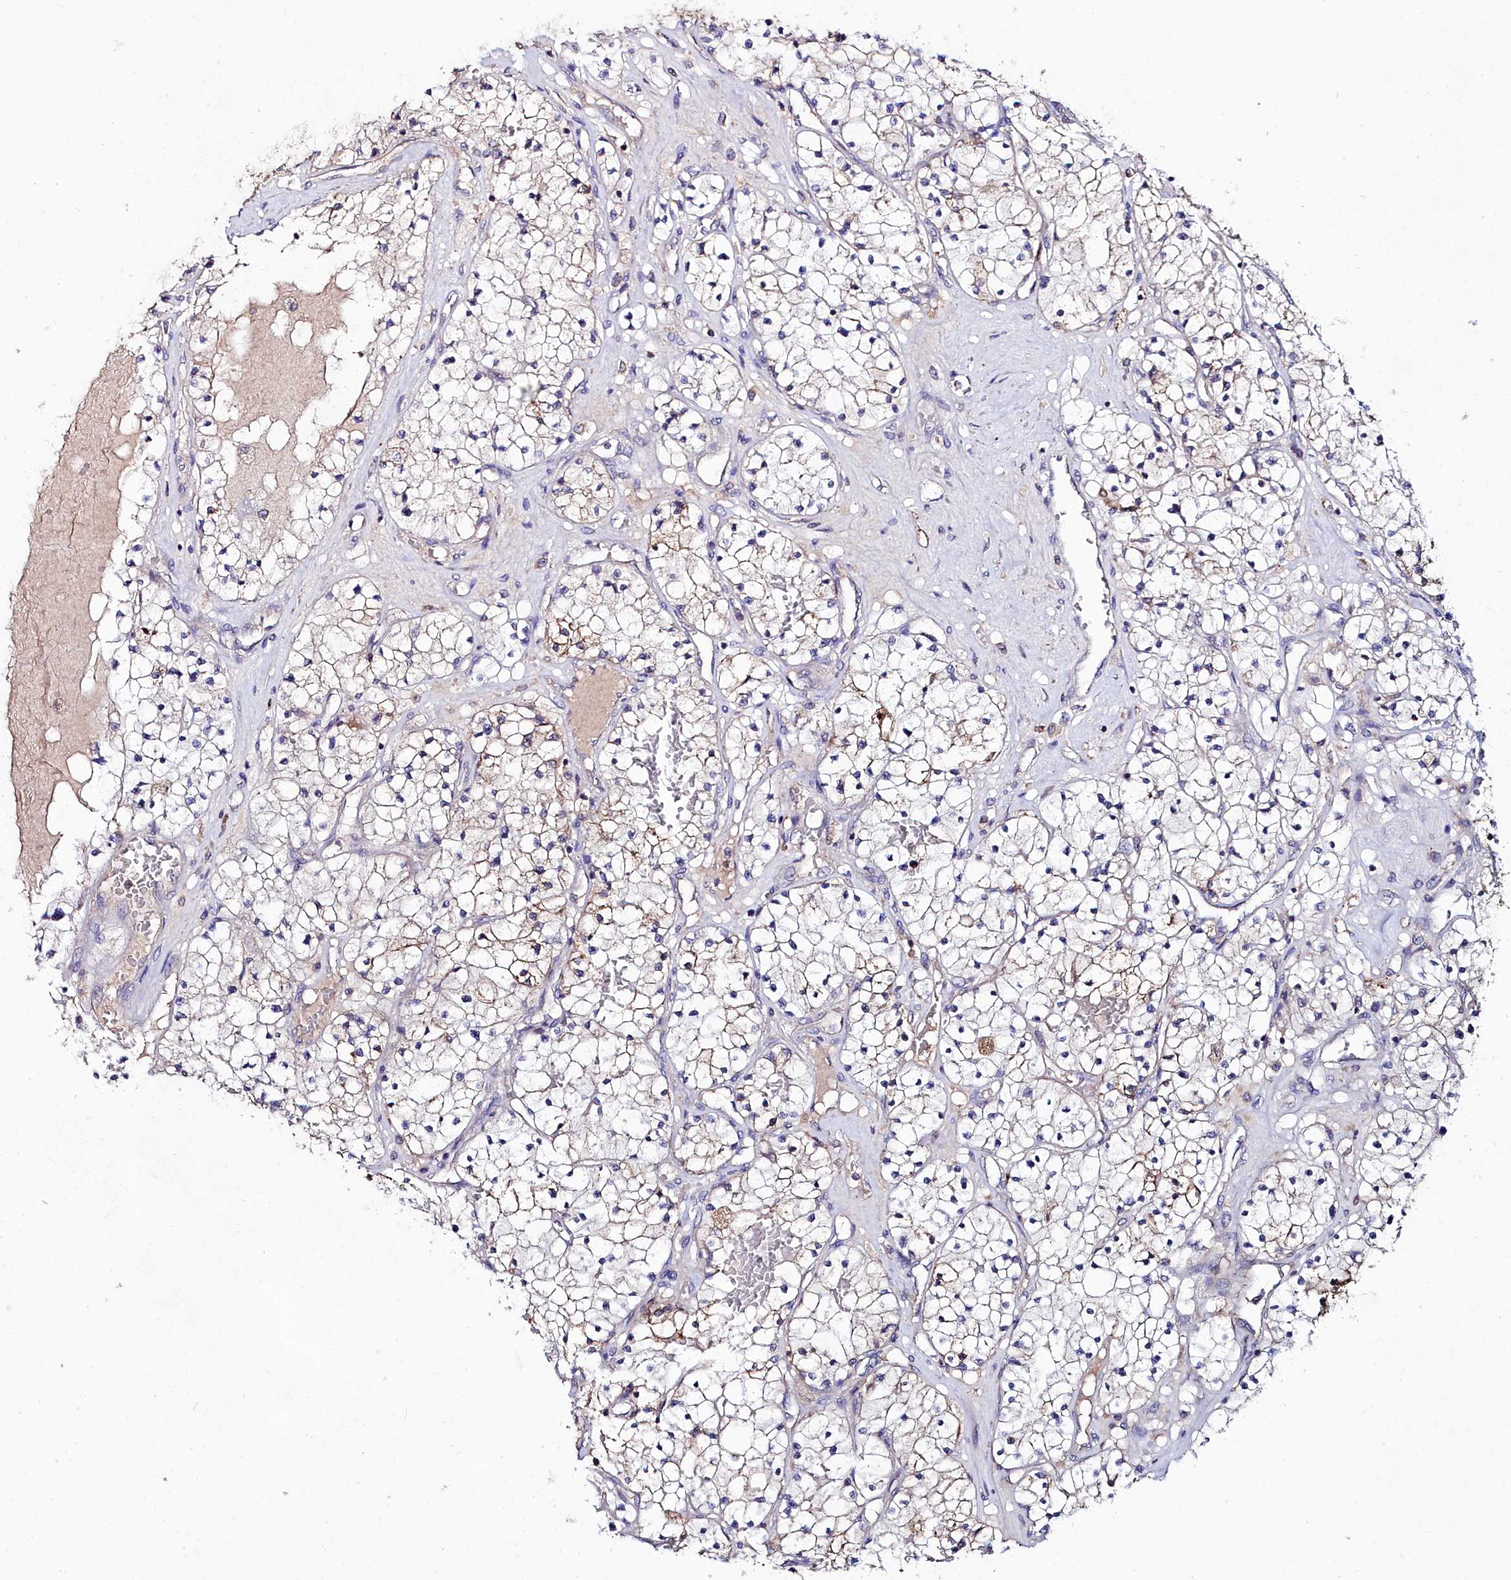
{"staining": {"intensity": "weak", "quantity": "<25%", "location": "cytoplasmic/membranous"}, "tissue": "renal cancer", "cell_type": "Tumor cells", "image_type": "cancer", "snomed": [{"axis": "morphology", "description": "Normal tissue, NOS"}, {"axis": "morphology", "description": "Adenocarcinoma, NOS"}, {"axis": "topography", "description": "Kidney"}], "caption": "A high-resolution histopathology image shows IHC staining of renal adenocarcinoma, which shows no significant staining in tumor cells.", "gene": "AMBRA1", "patient": {"sex": "male", "age": 68}}